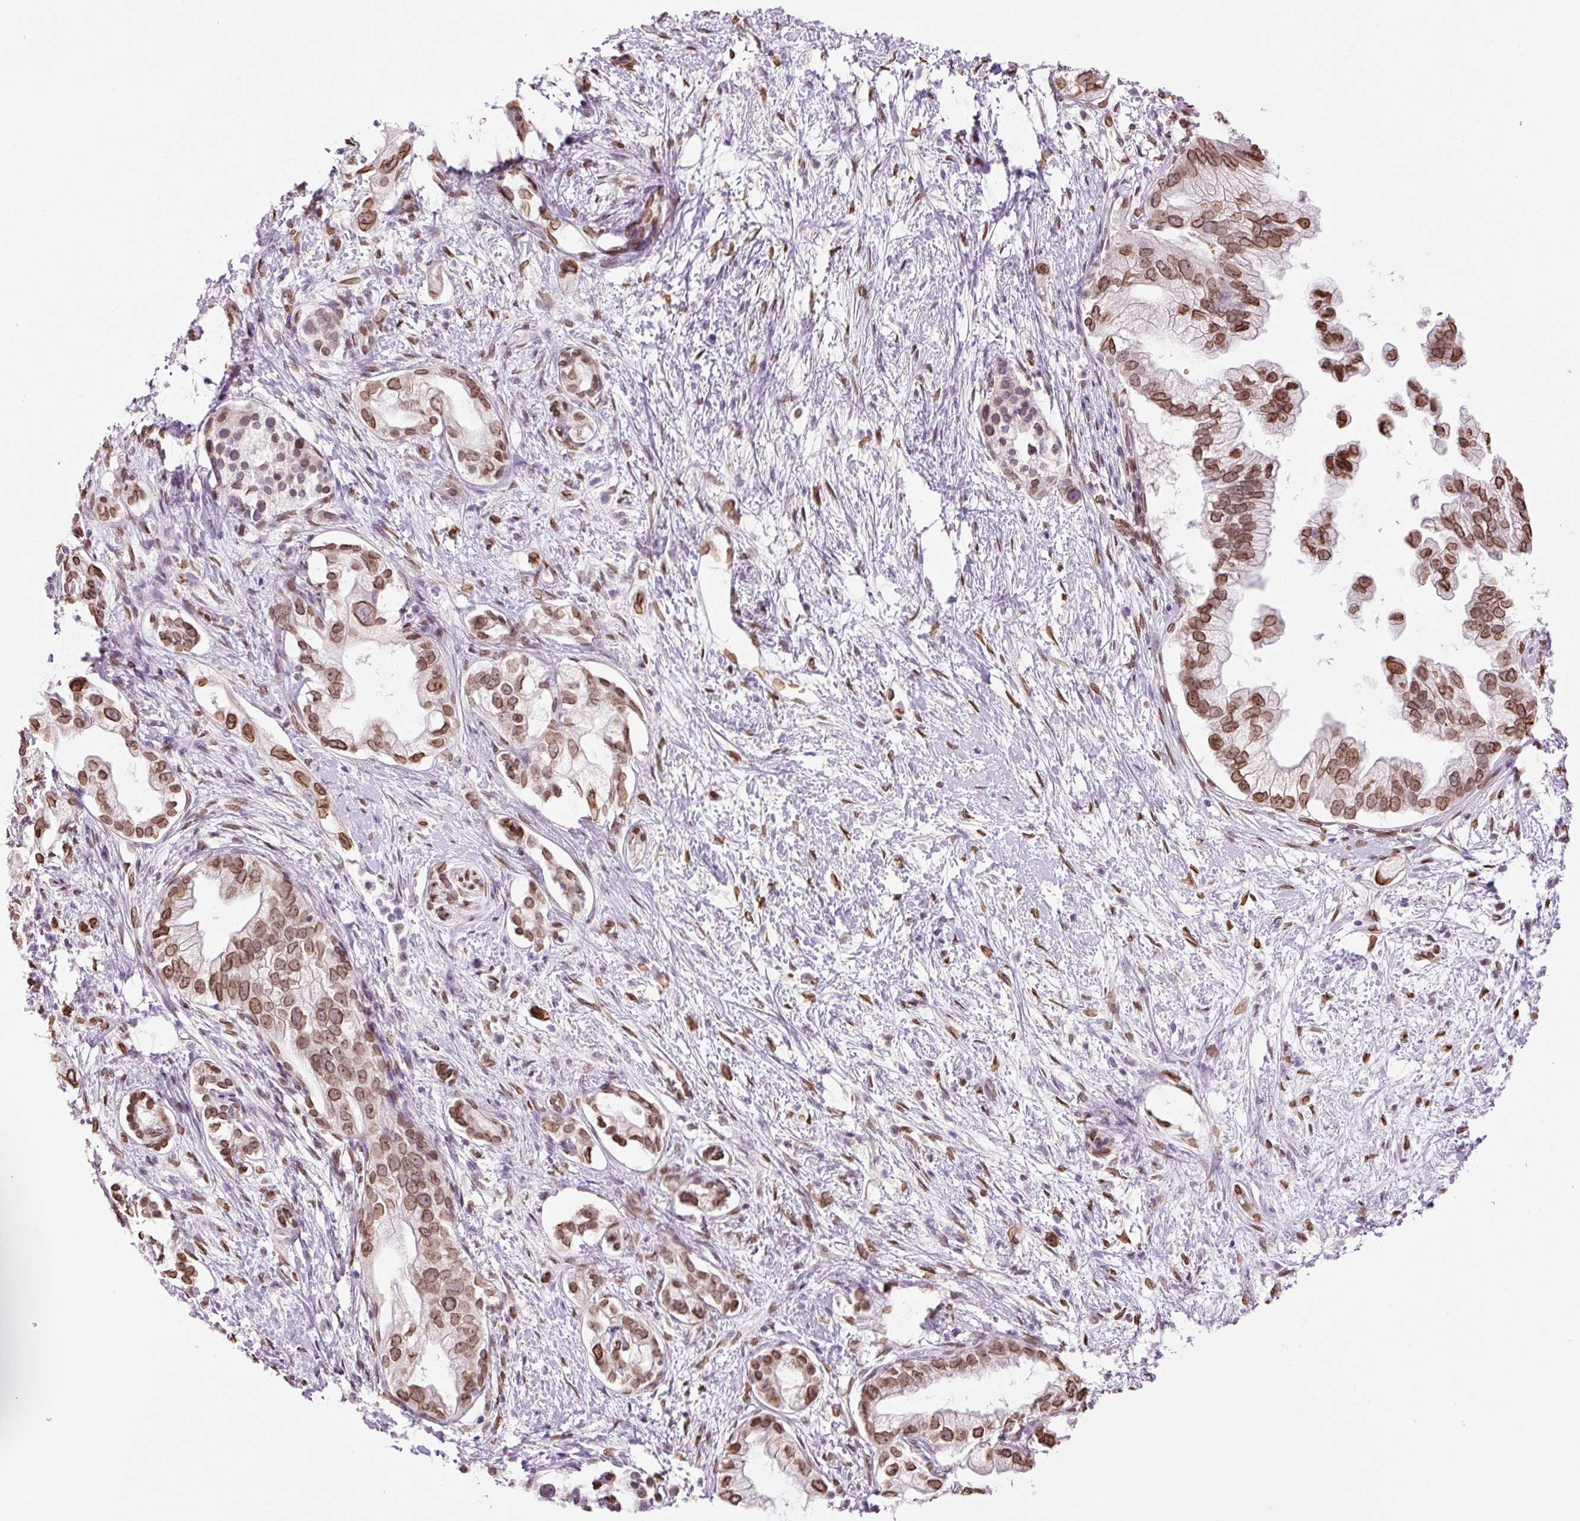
{"staining": {"intensity": "moderate", "quantity": ">75%", "location": "cytoplasmic/membranous,nuclear"}, "tissue": "pancreatic cancer", "cell_type": "Tumor cells", "image_type": "cancer", "snomed": [{"axis": "morphology", "description": "Adenocarcinoma, NOS"}, {"axis": "topography", "description": "Pancreas"}], "caption": "This is a micrograph of immunohistochemistry (IHC) staining of pancreatic adenocarcinoma, which shows moderate staining in the cytoplasmic/membranous and nuclear of tumor cells.", "gene": "ZNF224", "patient": {"sex": "male", "age": 70}}